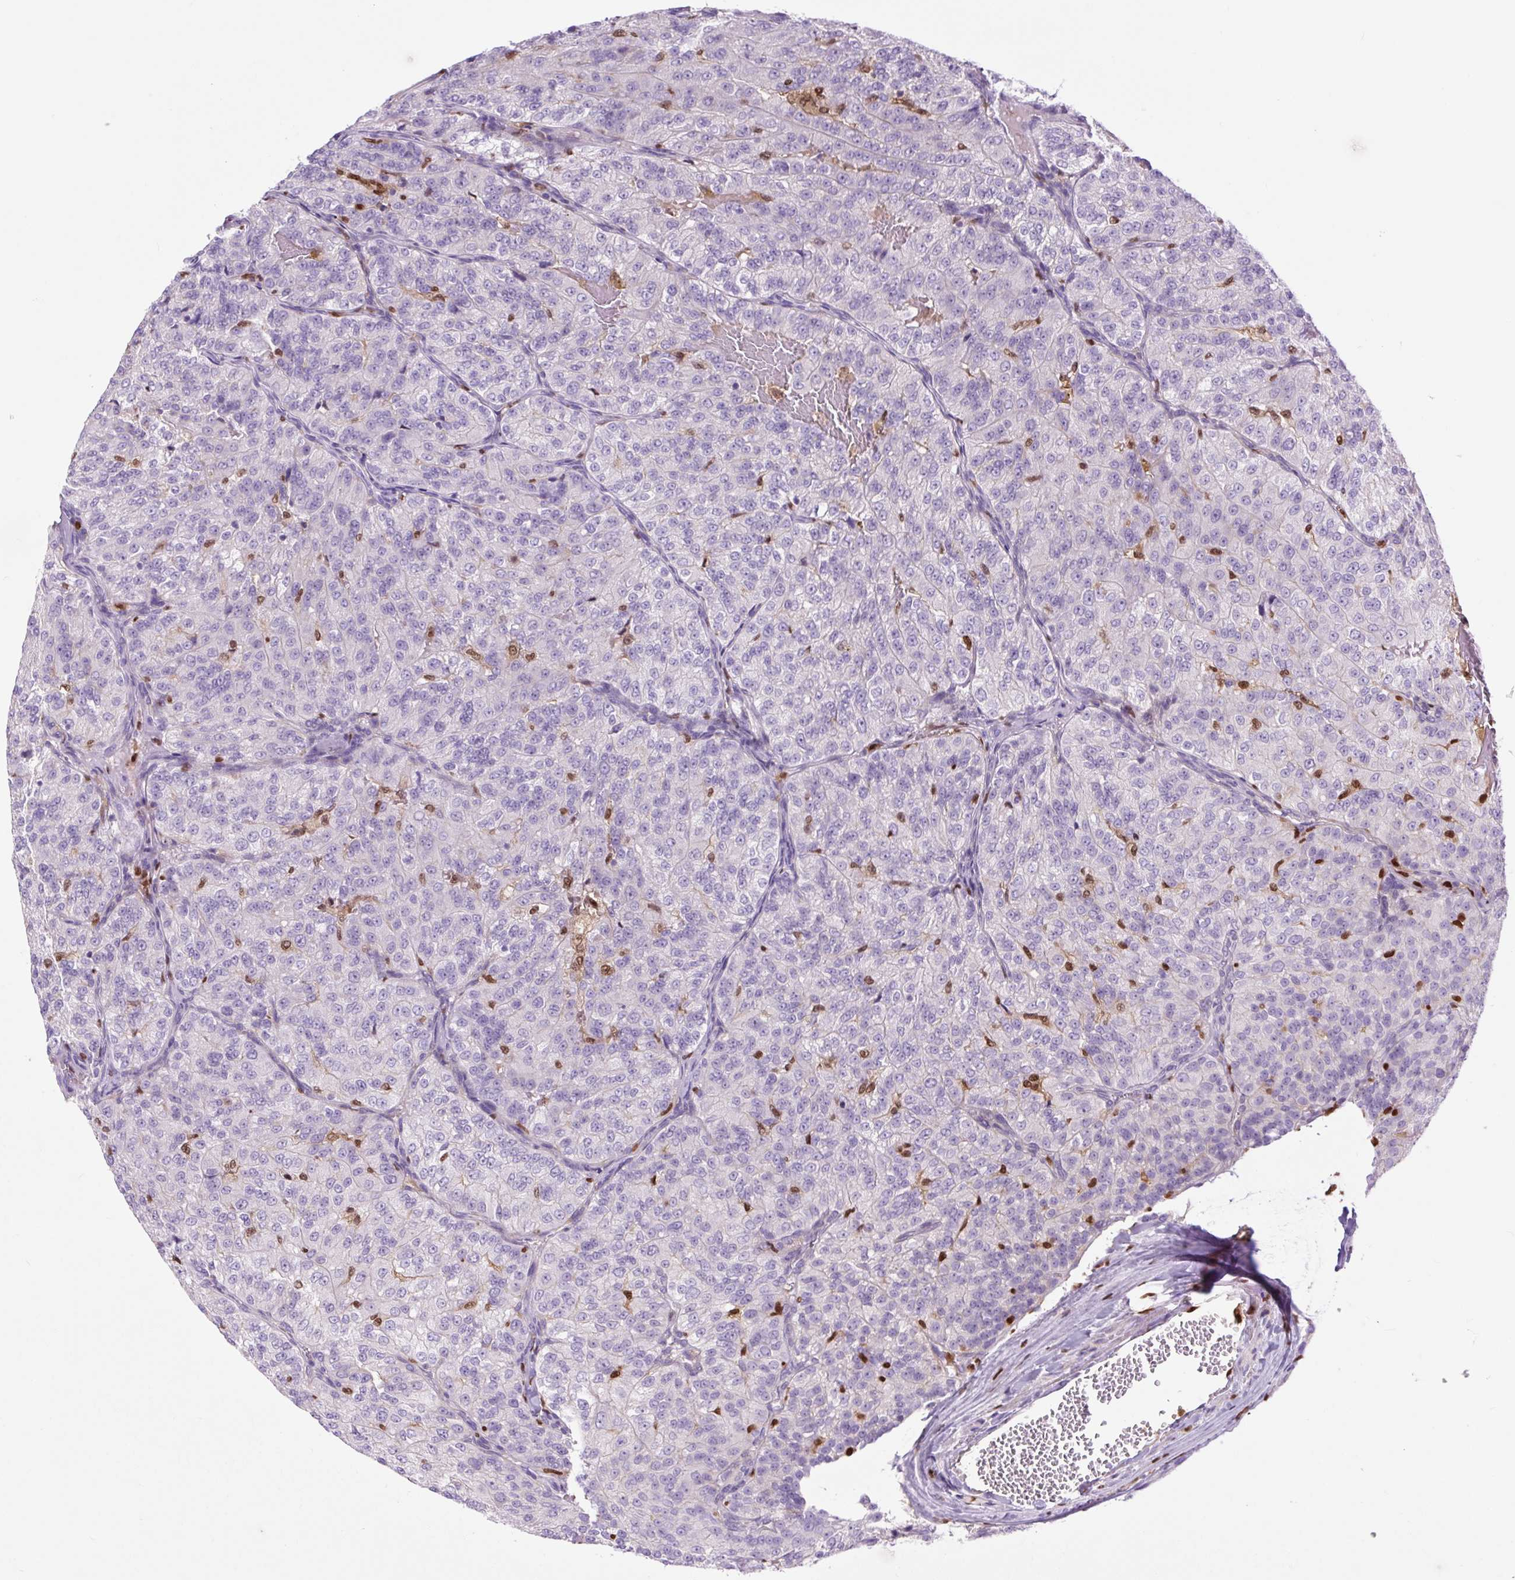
{"staining": {"intensity": "negative", "quantity": "none", "location": "none"}, "tissue": "renal cancer", "cell_type": "Tumor cells", "image_type": "cancer", "snomed": [{"axis": "morphology", "description": "Adenocarcinoma, NOS"}, {"axis": "topography", "description": "Kidney"}], "caption": "Renal adenocarcinoma stained for a protein using IHC displays no staining tumor cells.", "gene": "SPI1", "patient": {"sex": "female", "age": 63}}